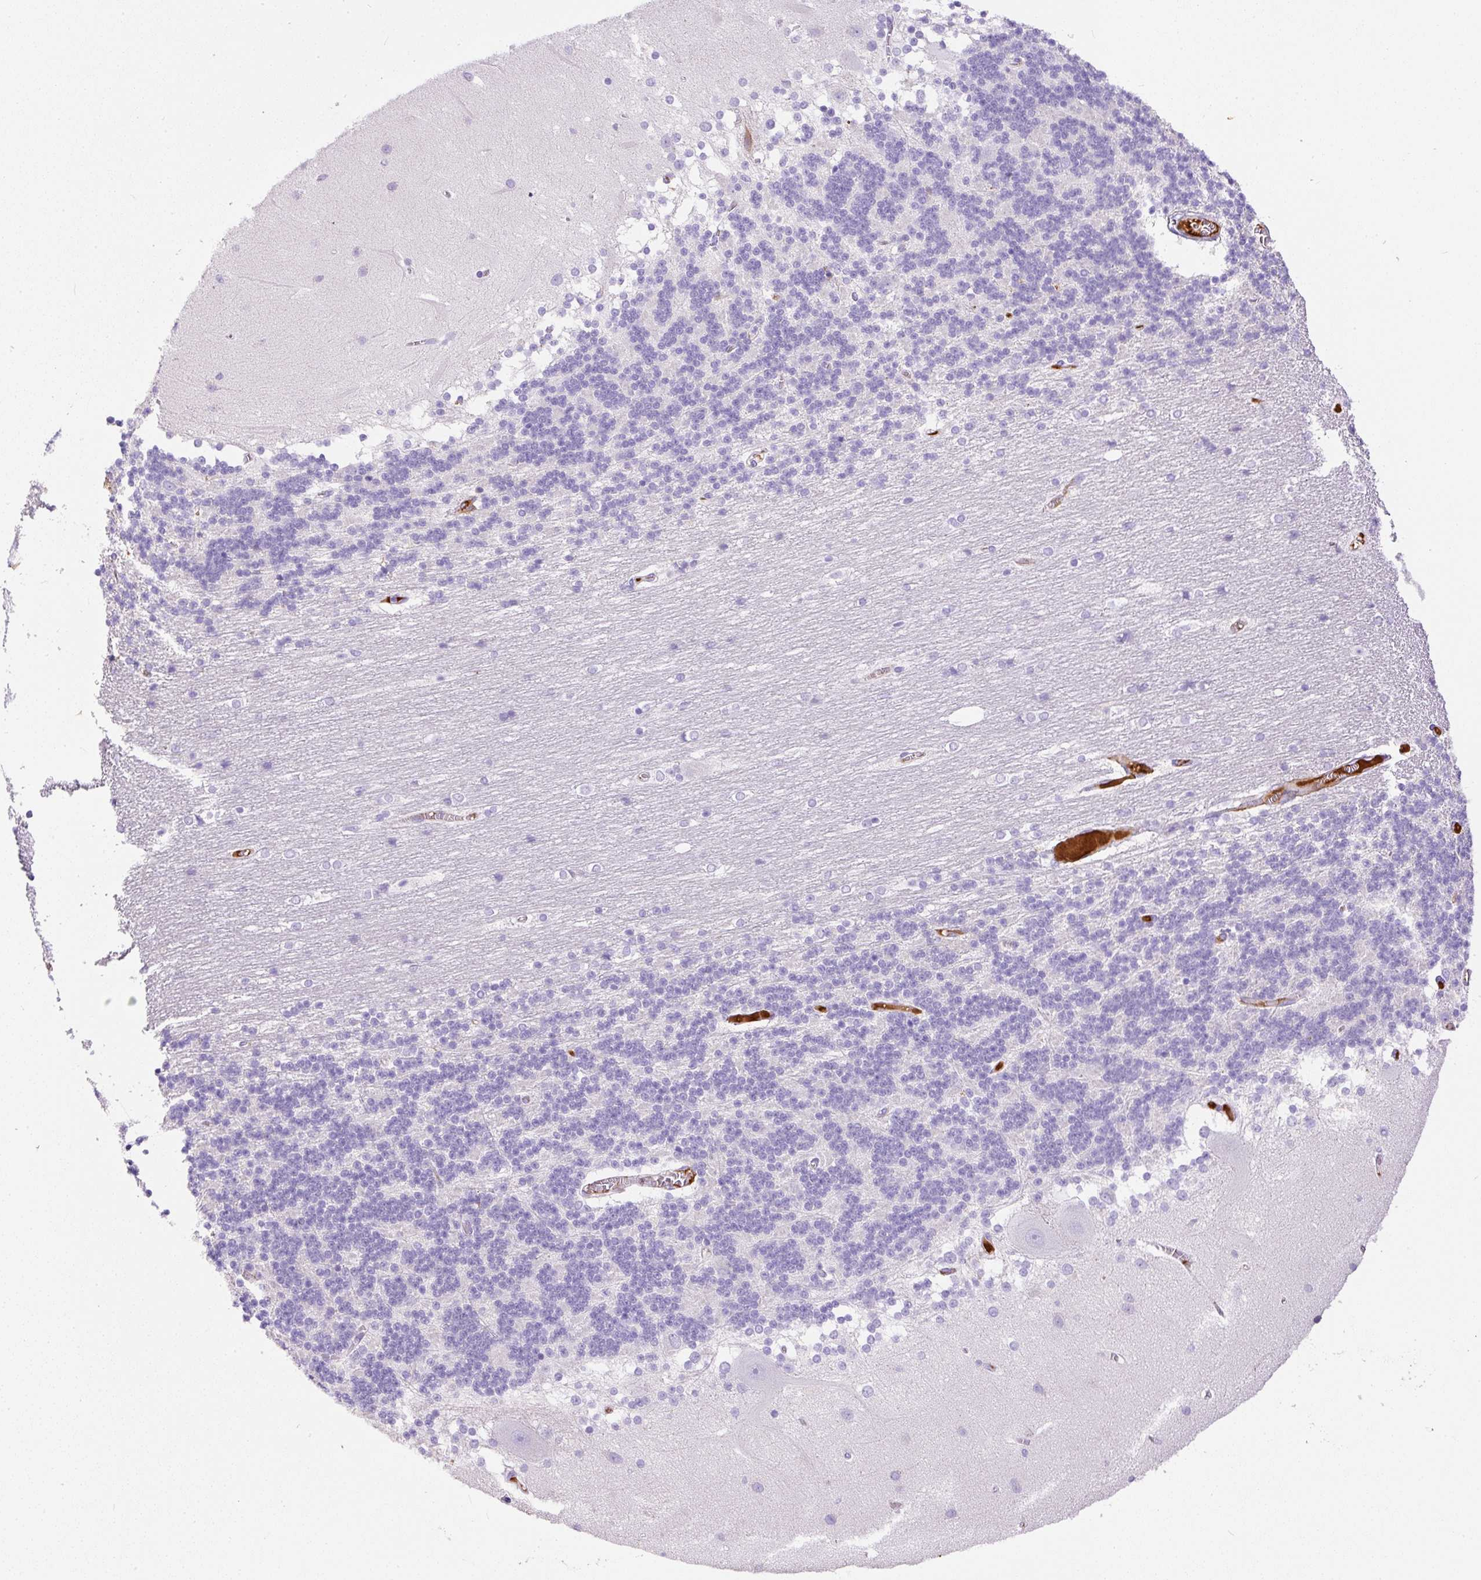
{"staining": {"intensity": "negative", "quantity": "none", "location": "none"}, "tissue": "cerebellum", "cell_type": "Cells in granular layer", "image_type": "normal", "snomed": [{"axis": "morphology", "description": "Normal tissue, NOS"}, {"axis": "topography", "description": "Cerebellum"}], "caption": "An immunohistochemistry histopathology image of normal cerebellum is shown. There is no staining in cells in granular layer of cerebellum.", "gene": "APCS", "patient": {"sex": "female", "age": 54}}